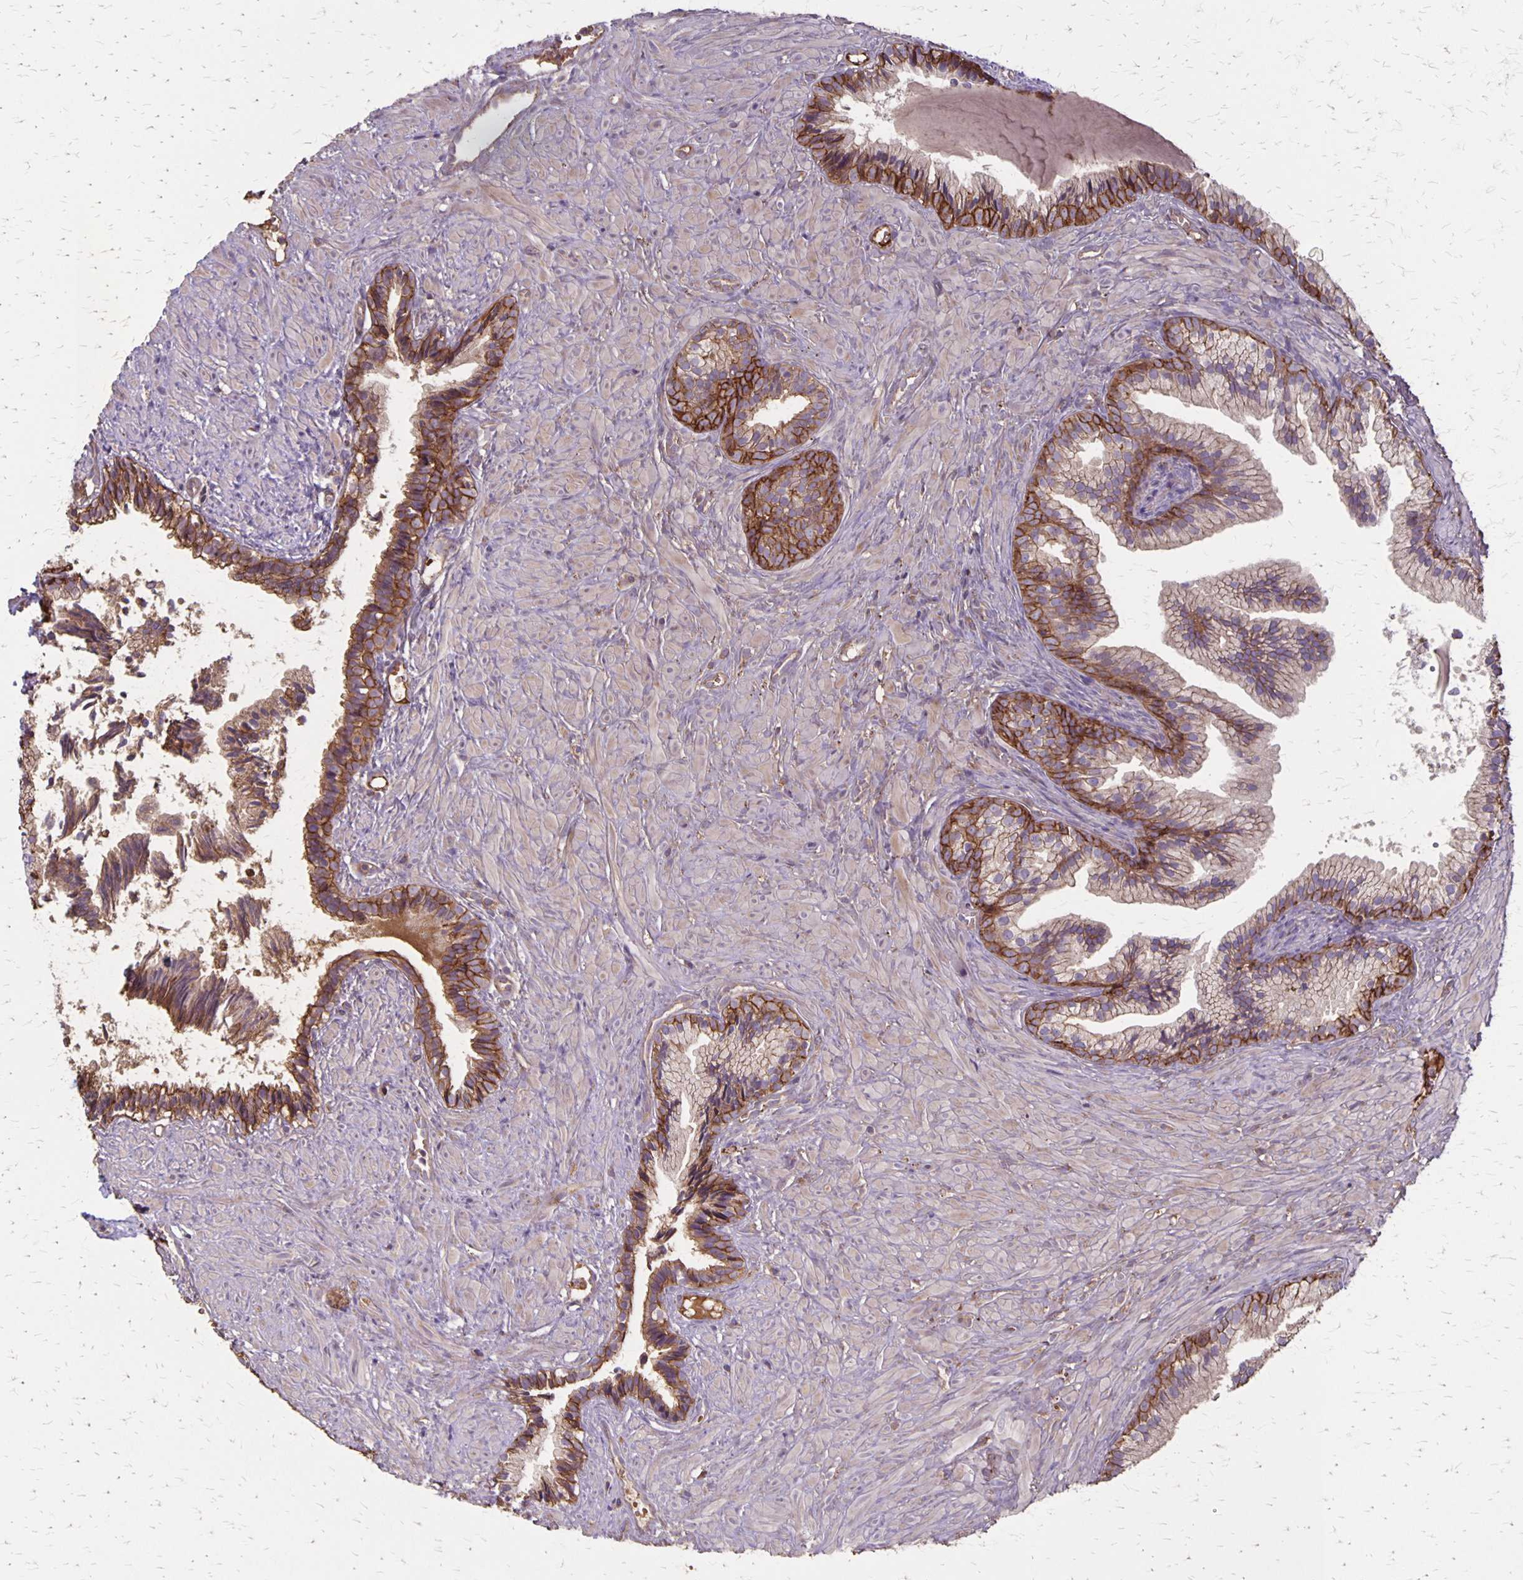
{"staining": {"intensity": "moderate", "quantity": "25%-75%", "location": "cytoplasmic/membranous"}, "tissue": "prostate cancer", "cell_type": "Tumor cells", "image_type": "cancer", "snomed": [{"axis": "morphology", "description": "Adenocarcinoma, High grade"}, {"axis": "topography", "description": "Prostate"}], "caption": "DAB (3,3'-diaminobenzidine) immunohistochemical staining of human prostate adenocarcinoma (high-grade) shows moderate cytoplasmic/membranous protein staining in approximately 25%-75% of tumor cells.", "gene": "PROM2", "patient": {"sex": "male", "age": 81}}